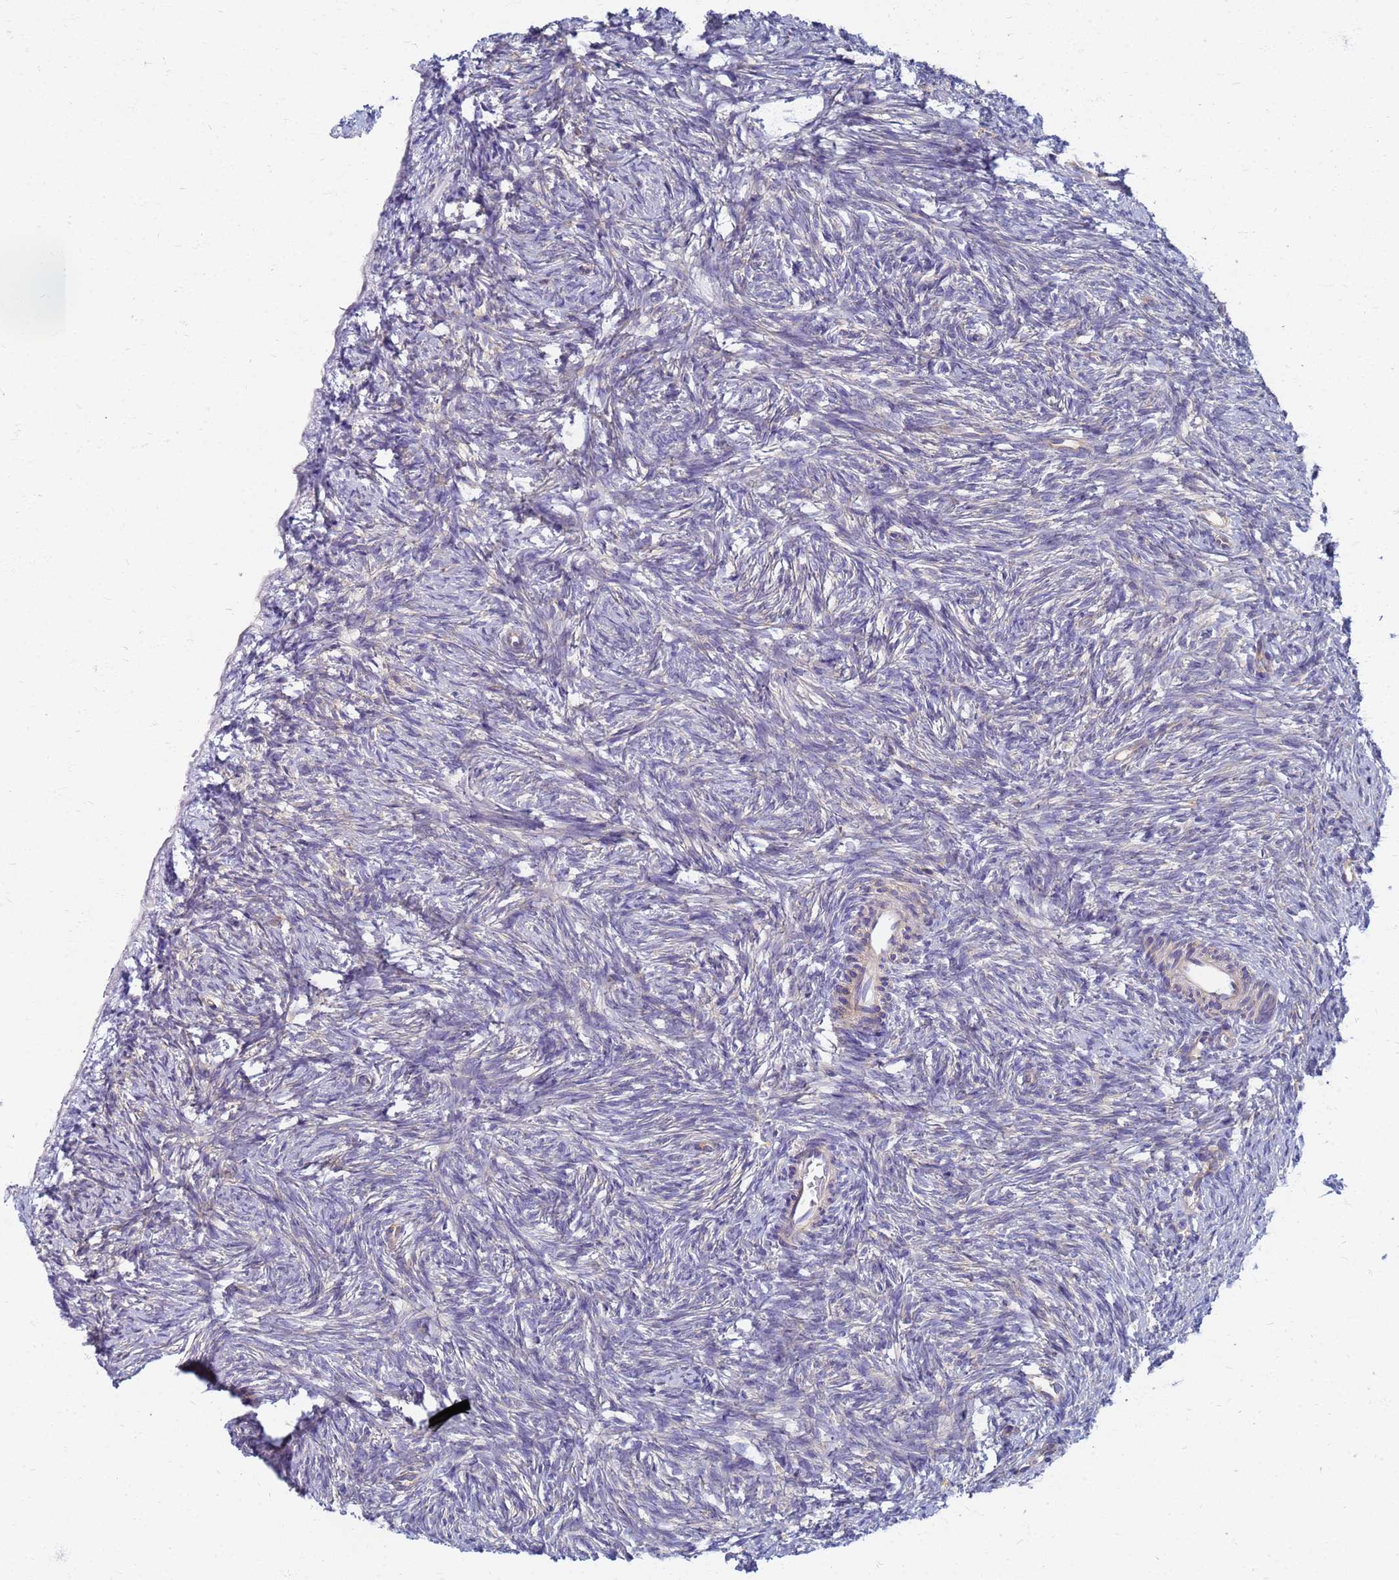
{"staining": {"intensity": "negative", "quantity": "none", "location": "none"}, "tissue": "ovary", "cell_type": "Ovarian stroma cells", "image_type": "normal", "snomed": [{"axis": "morphology", "description": "Normal tissue, NOS"}, {"axis": "topography", "description": "Ovary"}], "caption": "IHC histopathology image of benign human ovary stained for a protein (brown), which shows no positivity in ovarian stroma cells.", "gene": "EEA1", "patient": {"sex": "female", "age": 51}}